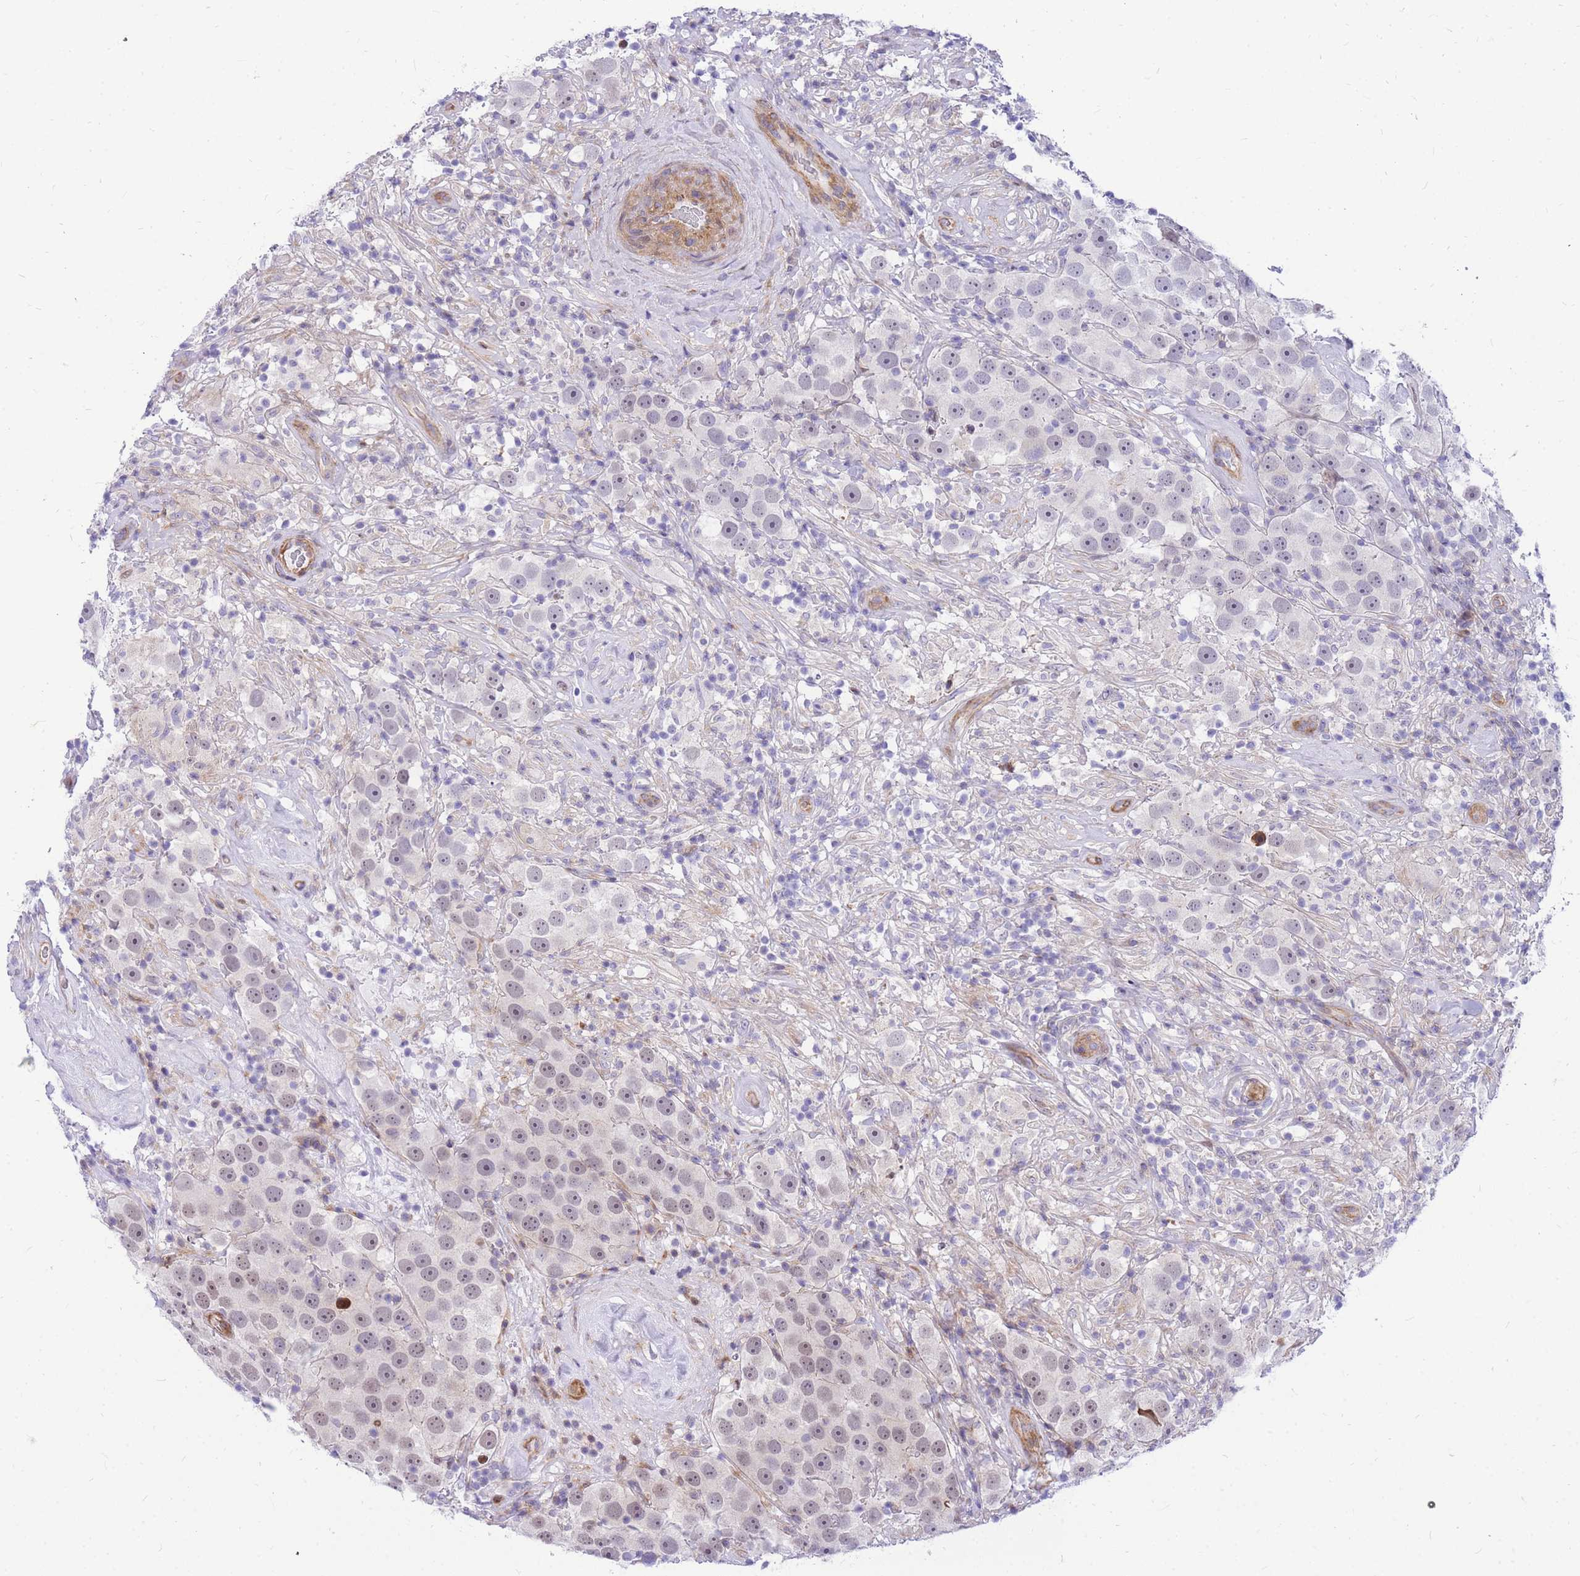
{"staining": {"intensity": "weak", "quantity": "25%-75%", "location": "nuclear"}, "tissue": "testis cancer", "cell_type": "Tumor cells", "image_type": "cancer", "snomed": [{"axis": "morphology", "description": "Seminoma, NOS"}, {"axis": "topography", "description": "Testis"}], "caption": "A high-resolution micrograph shows immunohistochemistry staining of testis cancer, which exhibits weak nuclear positivity in approximately 25%-75% of tumor cells. (Stains: DAB in brown, nuclei in blue, Microscopy: brightfield microscopy at high magnification).", "gene": "S100PBP", "patient": {"sex": "male", "age": 49}}